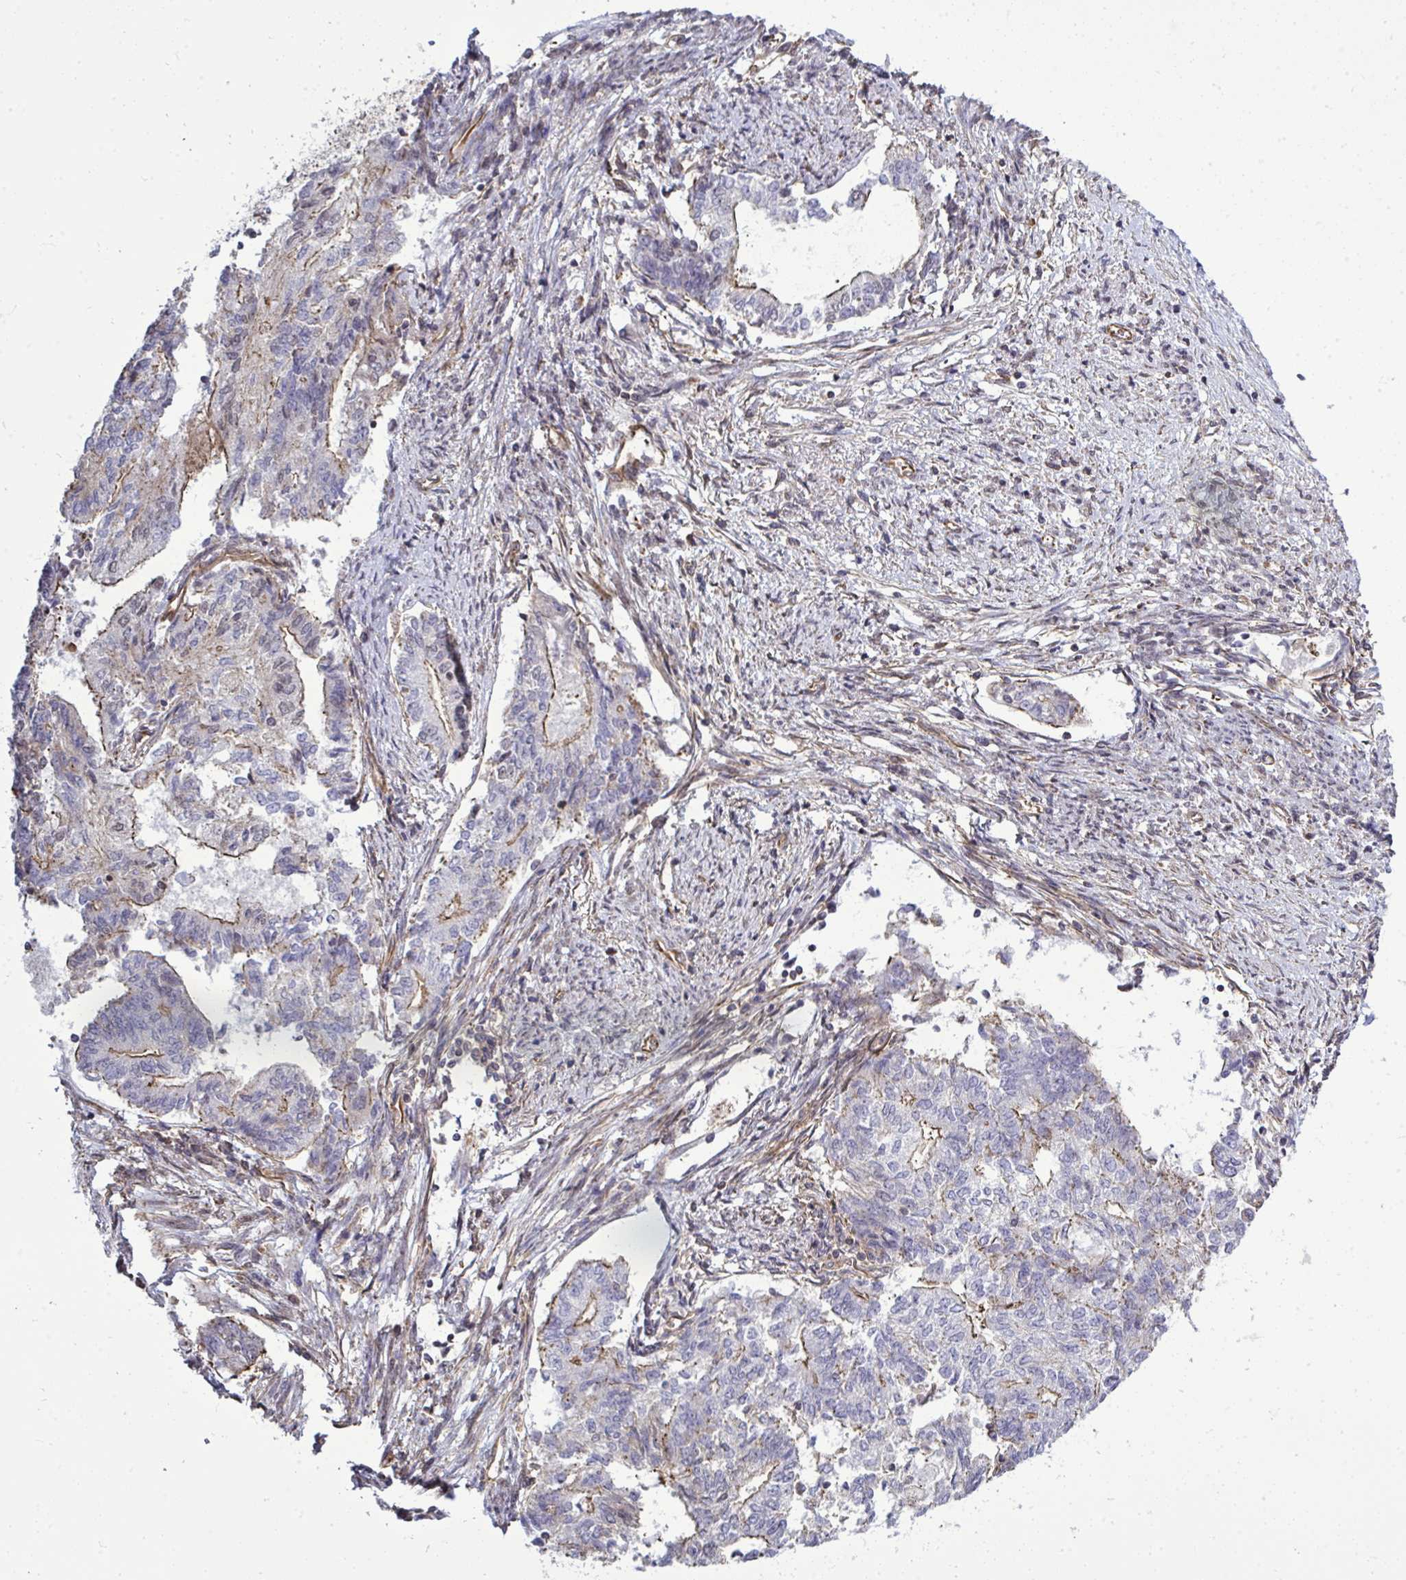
{"staining": {"intensity": "moderate", "quantity": "<25%", "location": "cytoplasmic/membranous"}, "tissue": "endometrial cancer", "cell_type": "Tumor cells", "image_type": "cancer", "snomed": [{"axis": "morphology", "description": "Adenocarcinoma, NOS"}, {"axis": "topography", "description": "Endometrium"}], "caption": "Endometrial cancer (adenocarcinoma) stained with a protein marker displays moderate staining in tumor cells.", "gene": "FUT10", "patient": {"sex": "female", "age": 65}}